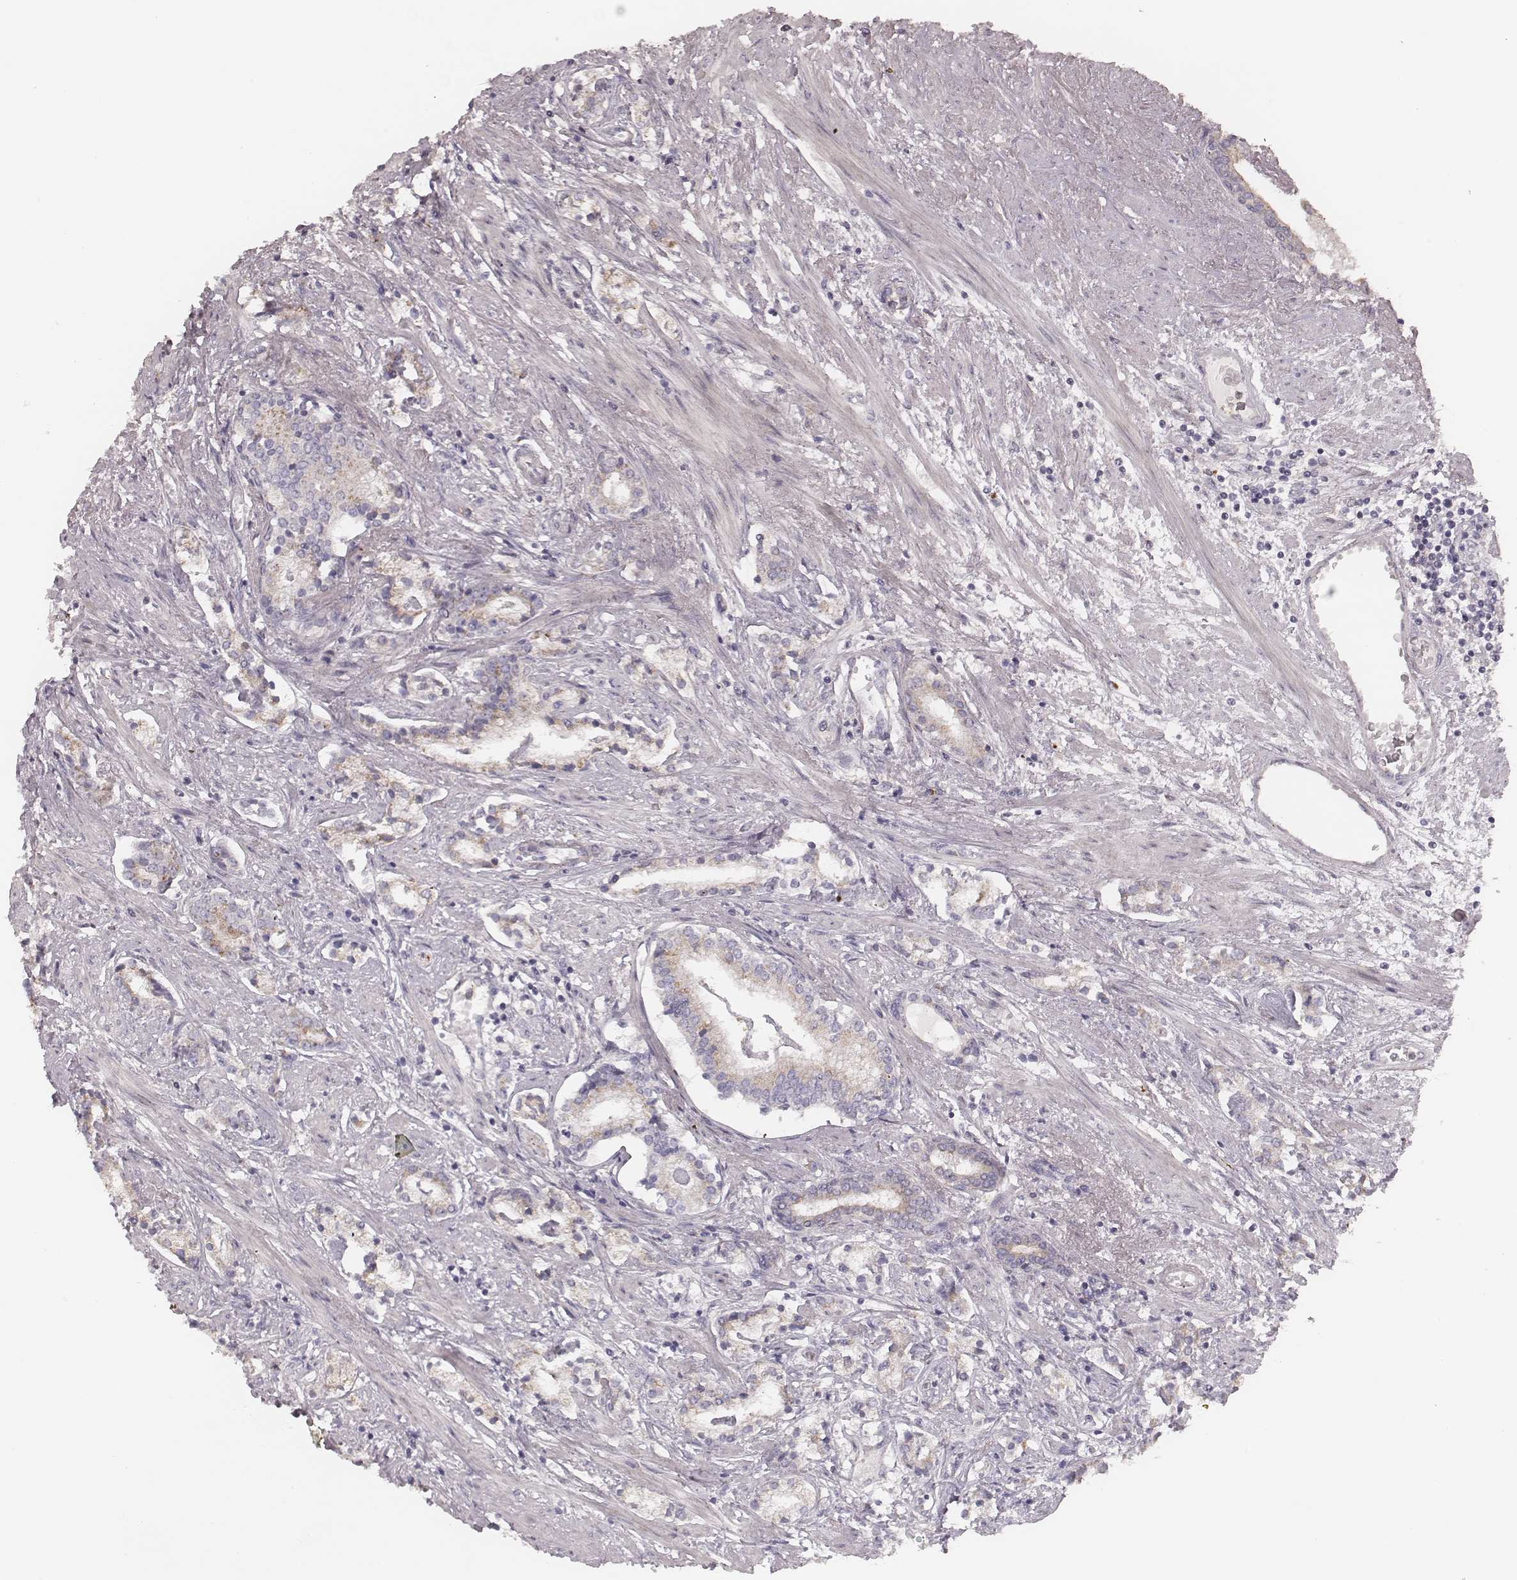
{"staining": {"intensity": "weak", "quantity": ">75%", "location": "cytoplasmic/membranous"}, "tissue": "prostate cancer", "cell_type": "Tumor cells", "image_type": "cancer", "snomed": [{"axis": "morphology", "description": "Adenocarcinoma, NOS"}, {"axis": "topography", "description": "Prostate"}], "caption": "Immunohistochemistry (DAB) staining of human prostate adenocarcinoma demonstrates weak cytoplasmic/membranous protein positivity in approximately >75% of tumor cells. Ihc stains the protein in brown and the nuclei are stained blue.", "gene": "ABCA7", "patient": {"sex": "male", "age": 64}}